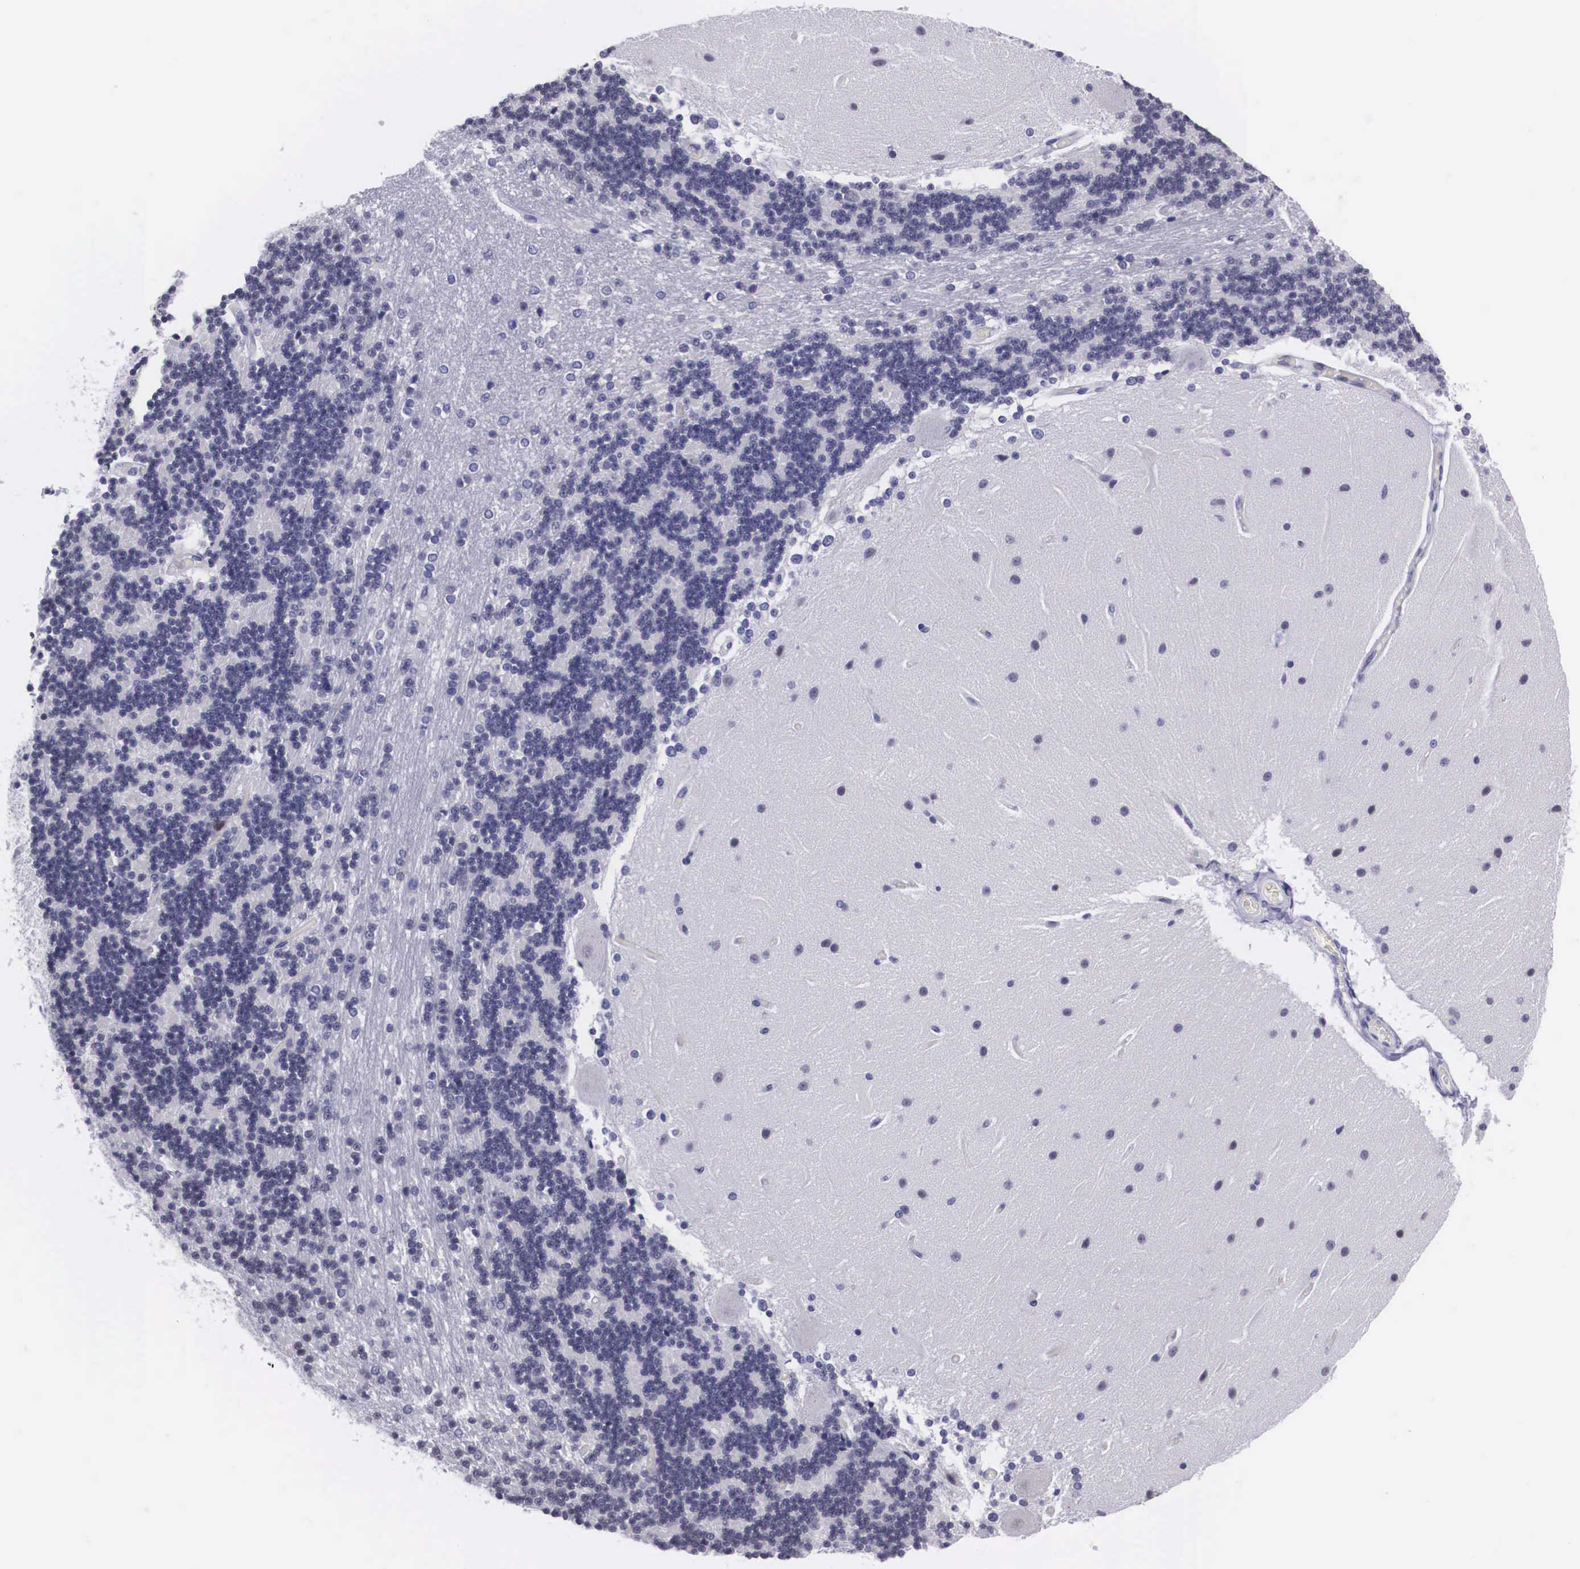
{"staining": {"intensity": "negative", "quantity": "none", "location": "none"}, "tissue": "cerebellum", "cell_type": "Cells in granular layer", "image_type": "normal", "snomed": [{"axis": "morphology", "description": "Normal tissue, NOS"}, {"axis": "topography", "description": "Cerebellum"}], "caption": "High magnification brightfield microscopy of normal cerebellum stained with DAB (brown) and counterstained with hematoxylin (blue): cells in granular layer show no significant staining.", "gene": "C22orf31", "patient": {"sex": "female", "age": 54}}